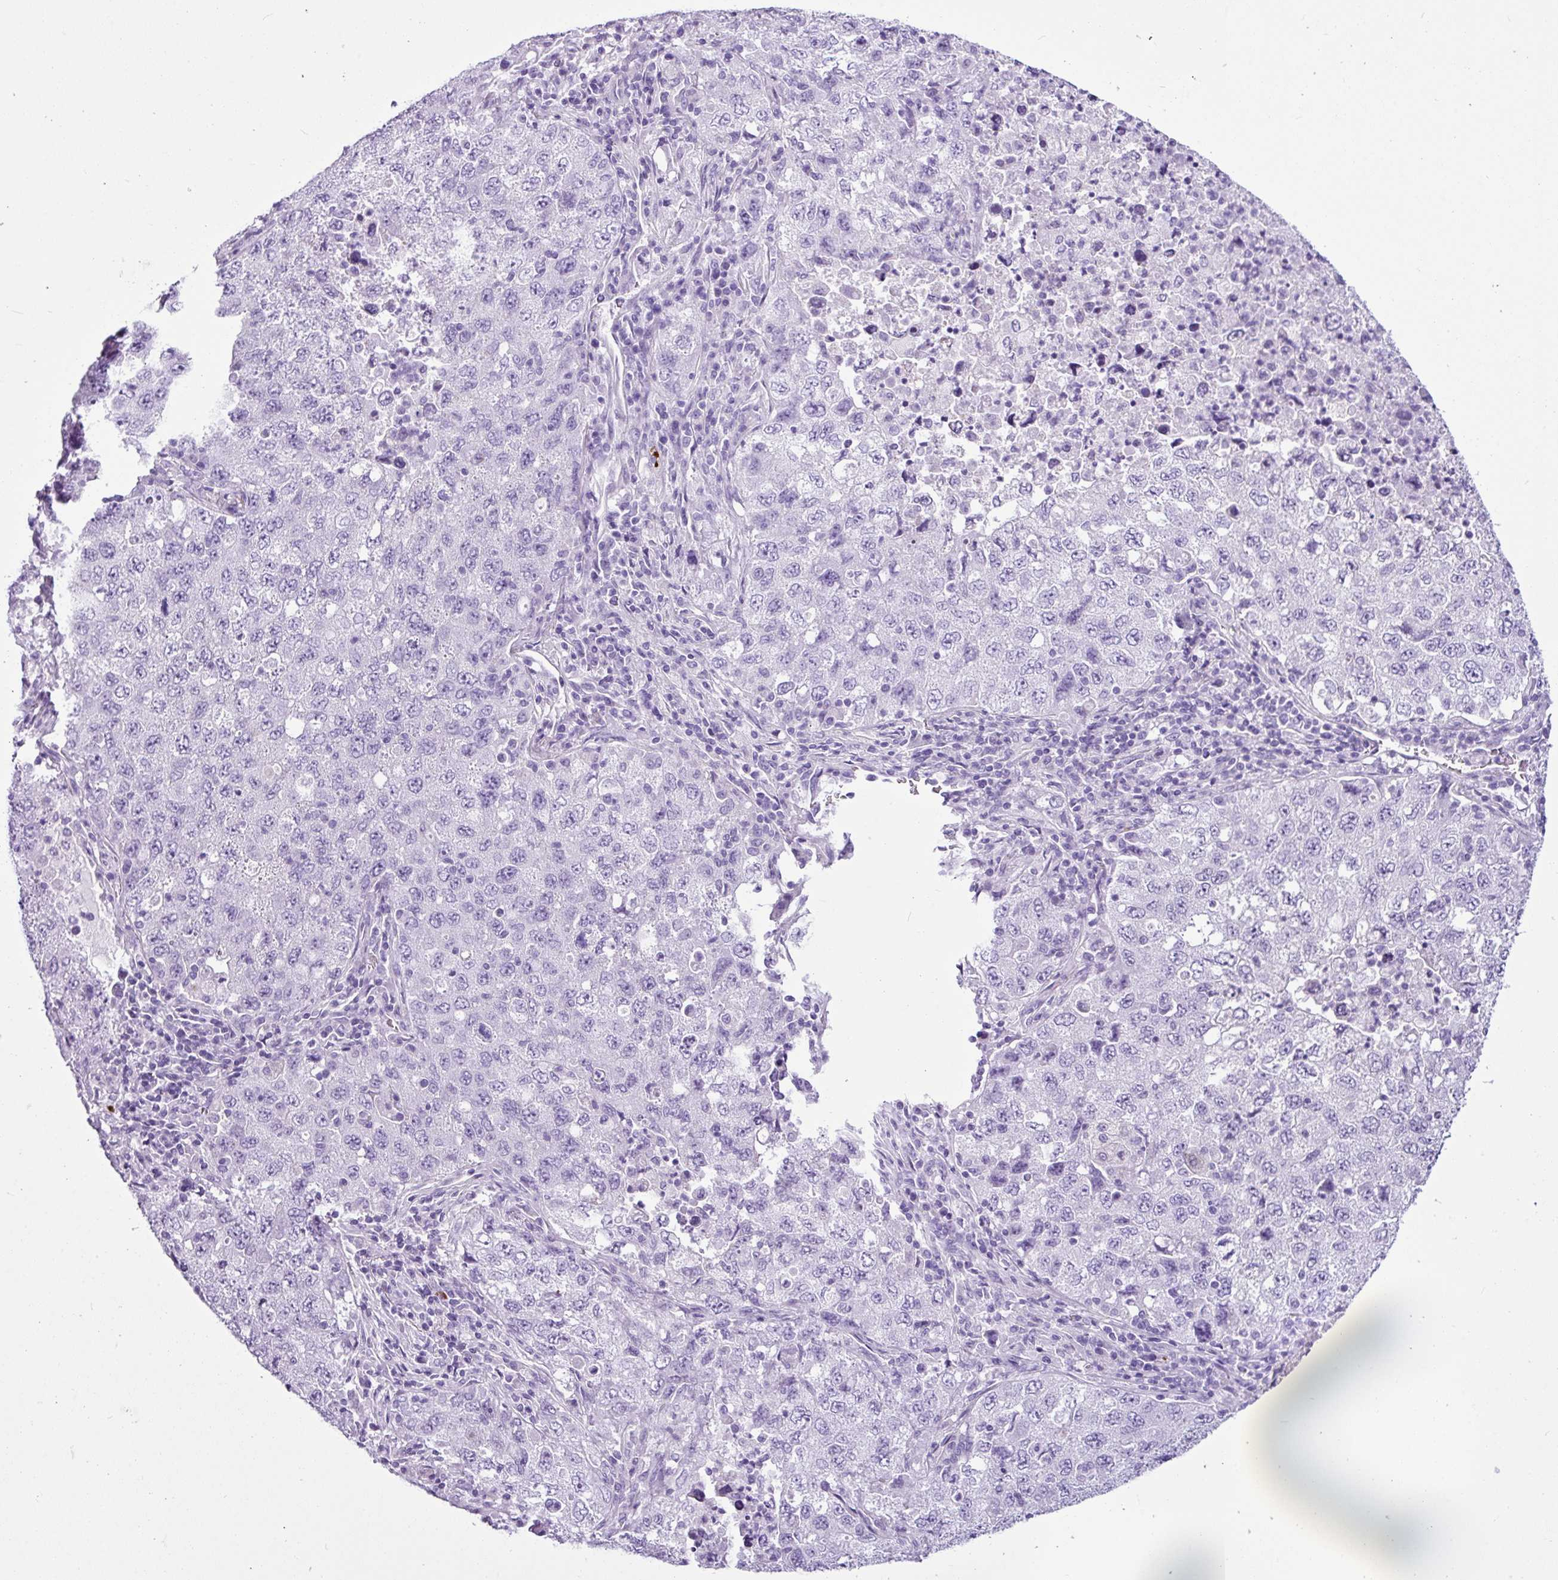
{"staining": {"intensity": "negative", "quantity": "none", "location": "none"}, "tissue": "lung cancer", "cell_type": "Tumor cells", "image_type": "cancer", "snomed": [{"axis": "morphology", "description": "Adenocarcinoma, NOS"}, {"axis": "topography", "description": "Lung"}], "caption": "Tumor cells are negative for protein expression in human lung cancer.", "gene": "LILRB4", "patient": {"sex": "female", "age": 57}}